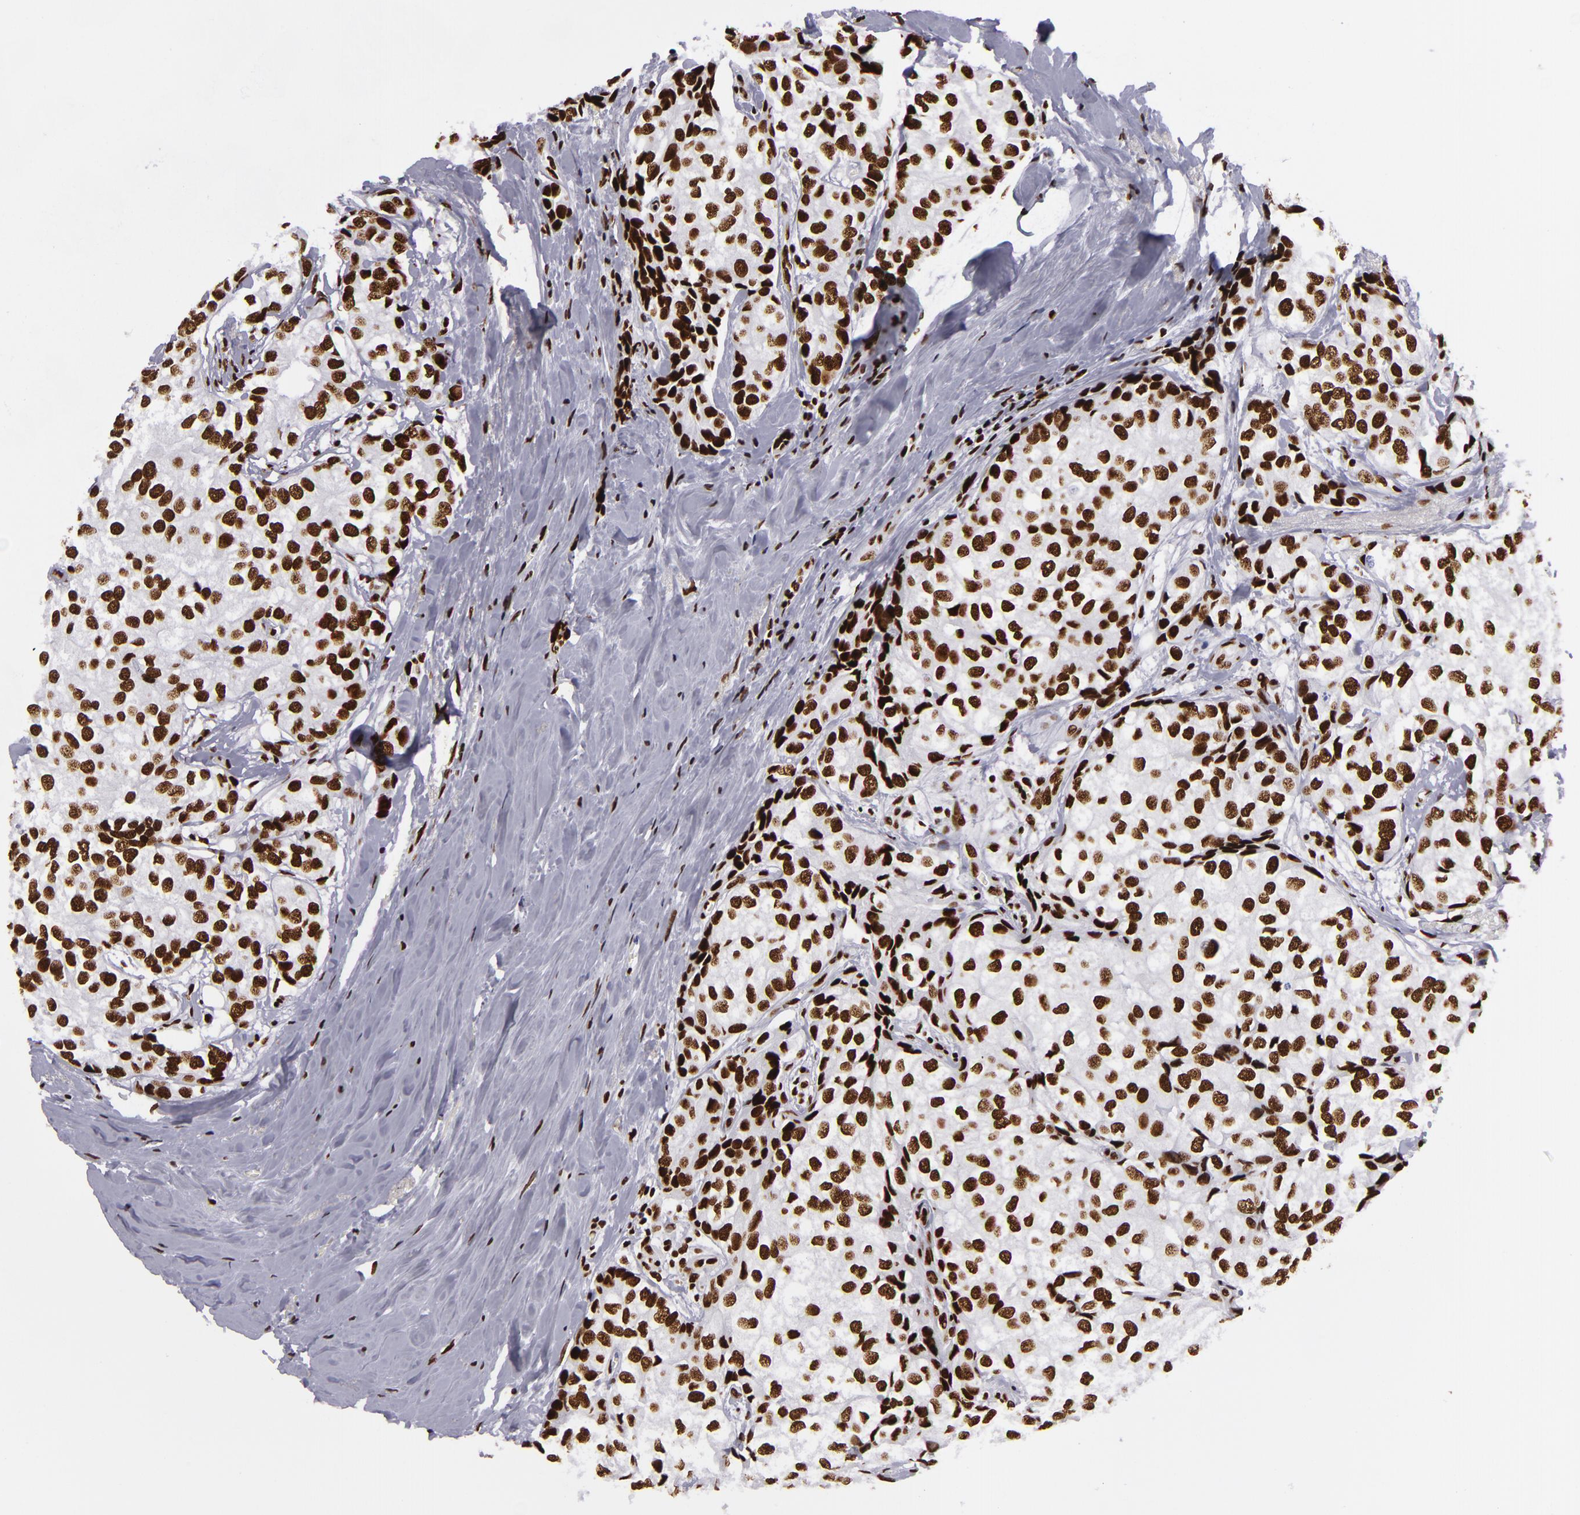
{"staining": {"intensity": "strong", "quantity": ">75%", "location": "nuclear"}, "tissue": "breast cancer", "cell_type": "Tumor cells", "image_type": "cancer", "snomed": [{"axis": "morphology", "description": "Duct carcinoma"}, {"axis": "topography", "description": "Breast"}], "caption": "Protein expression analysis of human breast cancer (intraductal carcinoma) reveals strong nuclear positivity in about >75% of tumor cells.", "gene": "SAFB", "patient": {"sex": "female", "age": 68}}